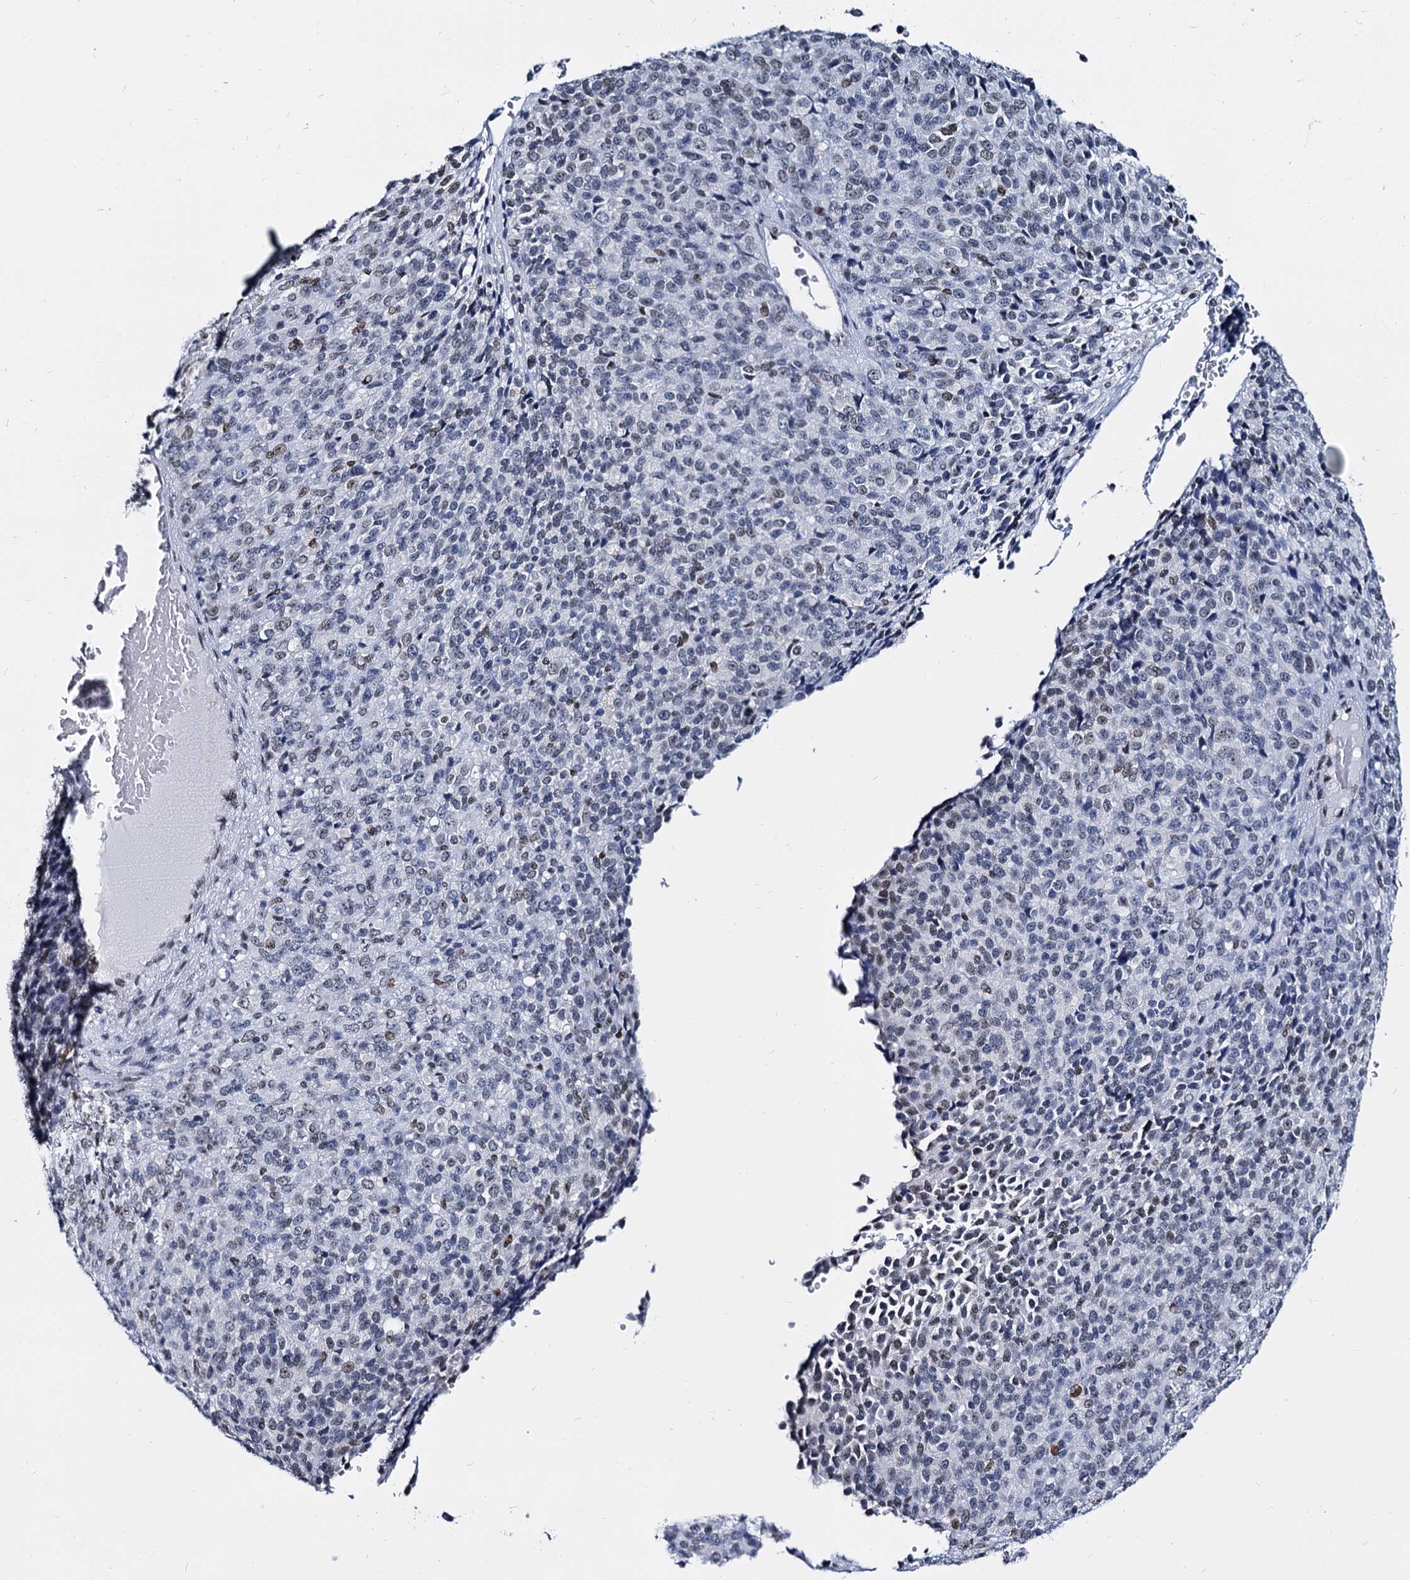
{"staining": {"intensity": "moderate", "quantity": "25%-75%", "location": "nuclear"}, "tissue": "melanoma", "cell_type": "Tumor cells", "image_type": "cancer", "snomed": [{"axis": "morphology", "description": "Malignant melanoma, Metastatic site"}, {"axis": "topography", "description": "Brain"}], "caption": "Human melanoma stained with a protein marker demonstrates moderate staining in tumor cells.", "gene": "CMAS", "patient": {"sex": "female", "age": 56}}